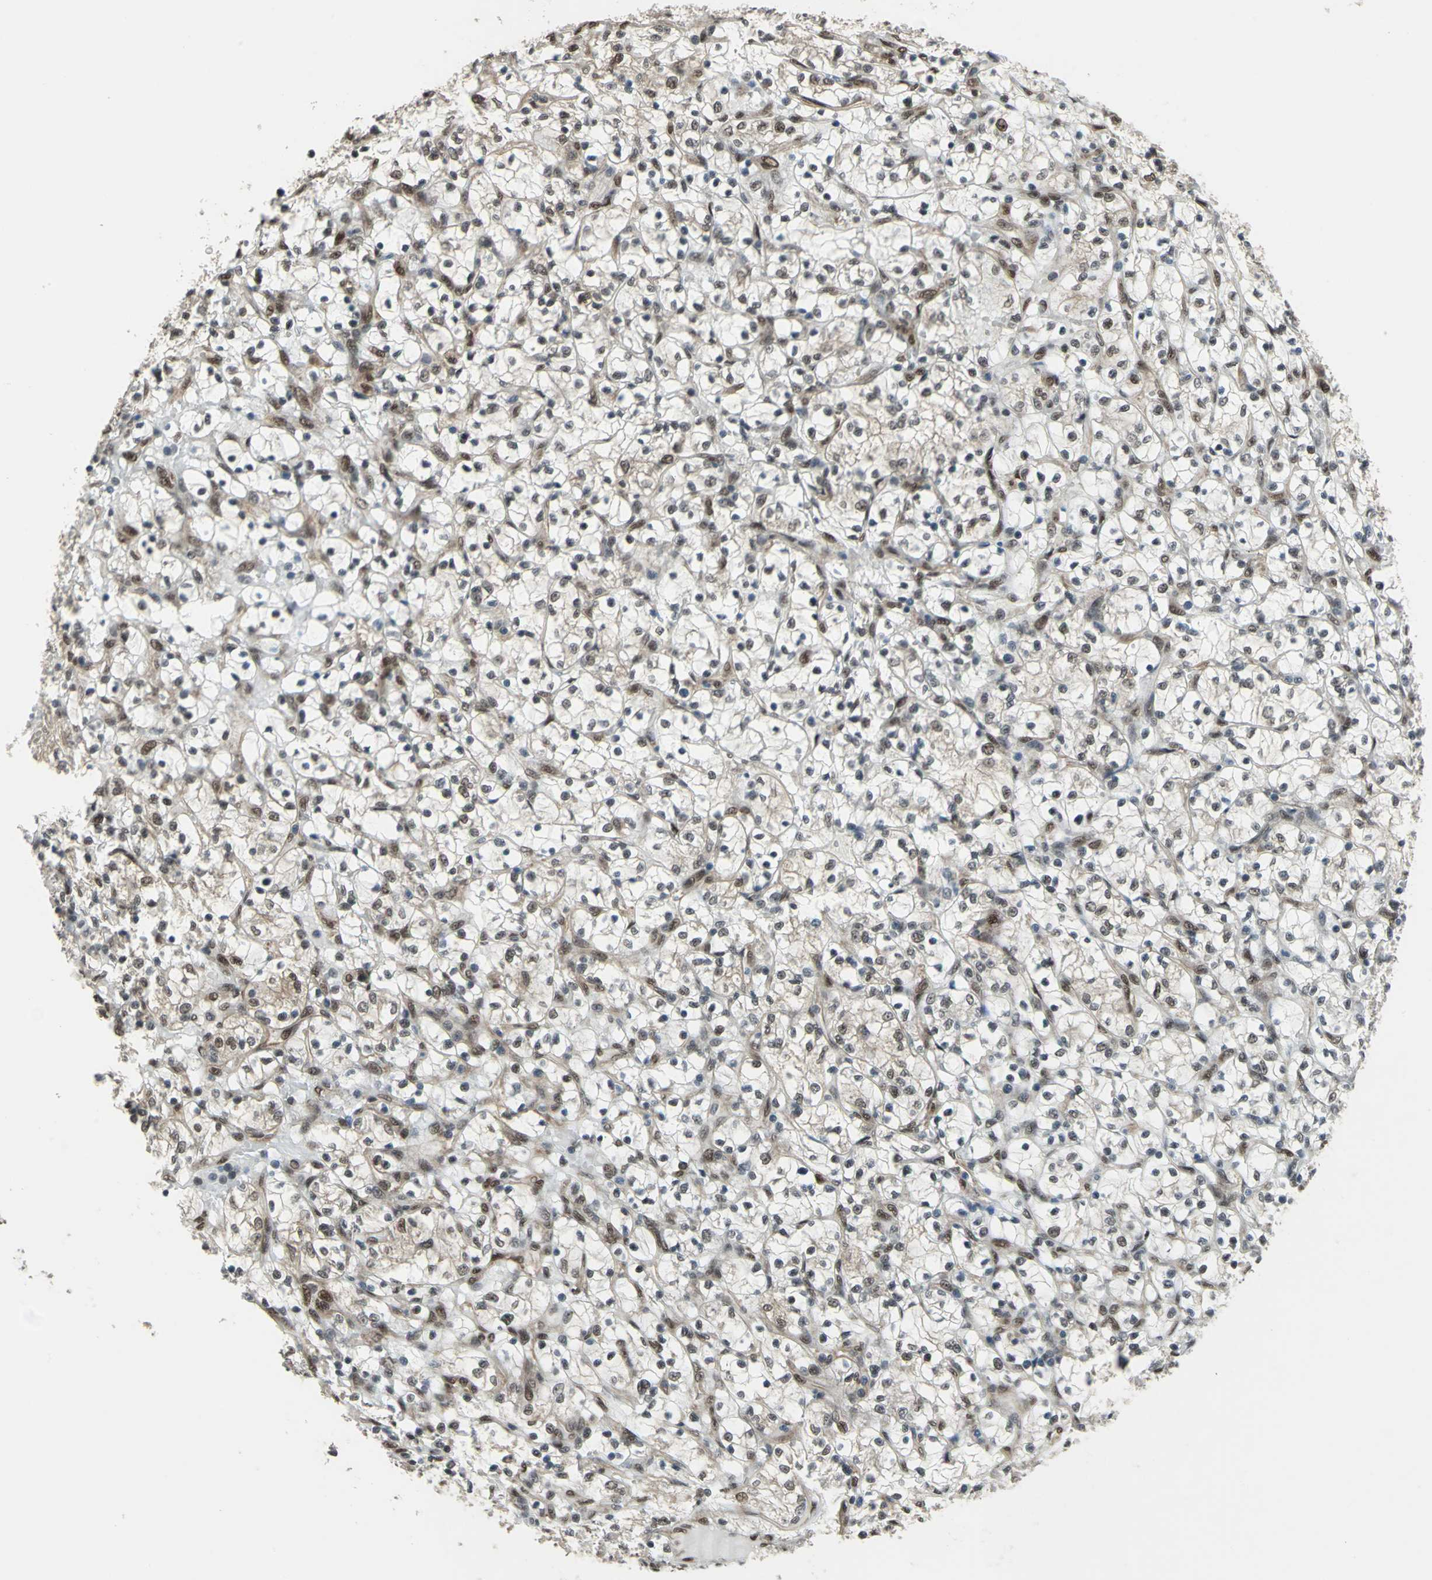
{"staining": {"intensity": "weak", "quantity": "25%-75%", "location": "cytoplasmic/membranous,nuclear"}, "tissue": "renal cancer", "cell_type": "Tumor cells", "image_type": "cancer", "snomed": [{"axis": "morphology", "description": "Adenocarcinoma, NOS"}, {"axis": "topography", "description": "Kidney"}], "caption": "Immunohistochemistry (IHC) of renal adenocarcinoma displays low levels of weak cytoplasmic/membranous and nuclear staining in approximately 25%-75% of tumor cells. (Stains: DAB in brown, nuclei in blue, Microscopy: brightfield microscopy at high magnification).", "gene": "COPS5", "patient": {"sex": "female", "age": 69}}